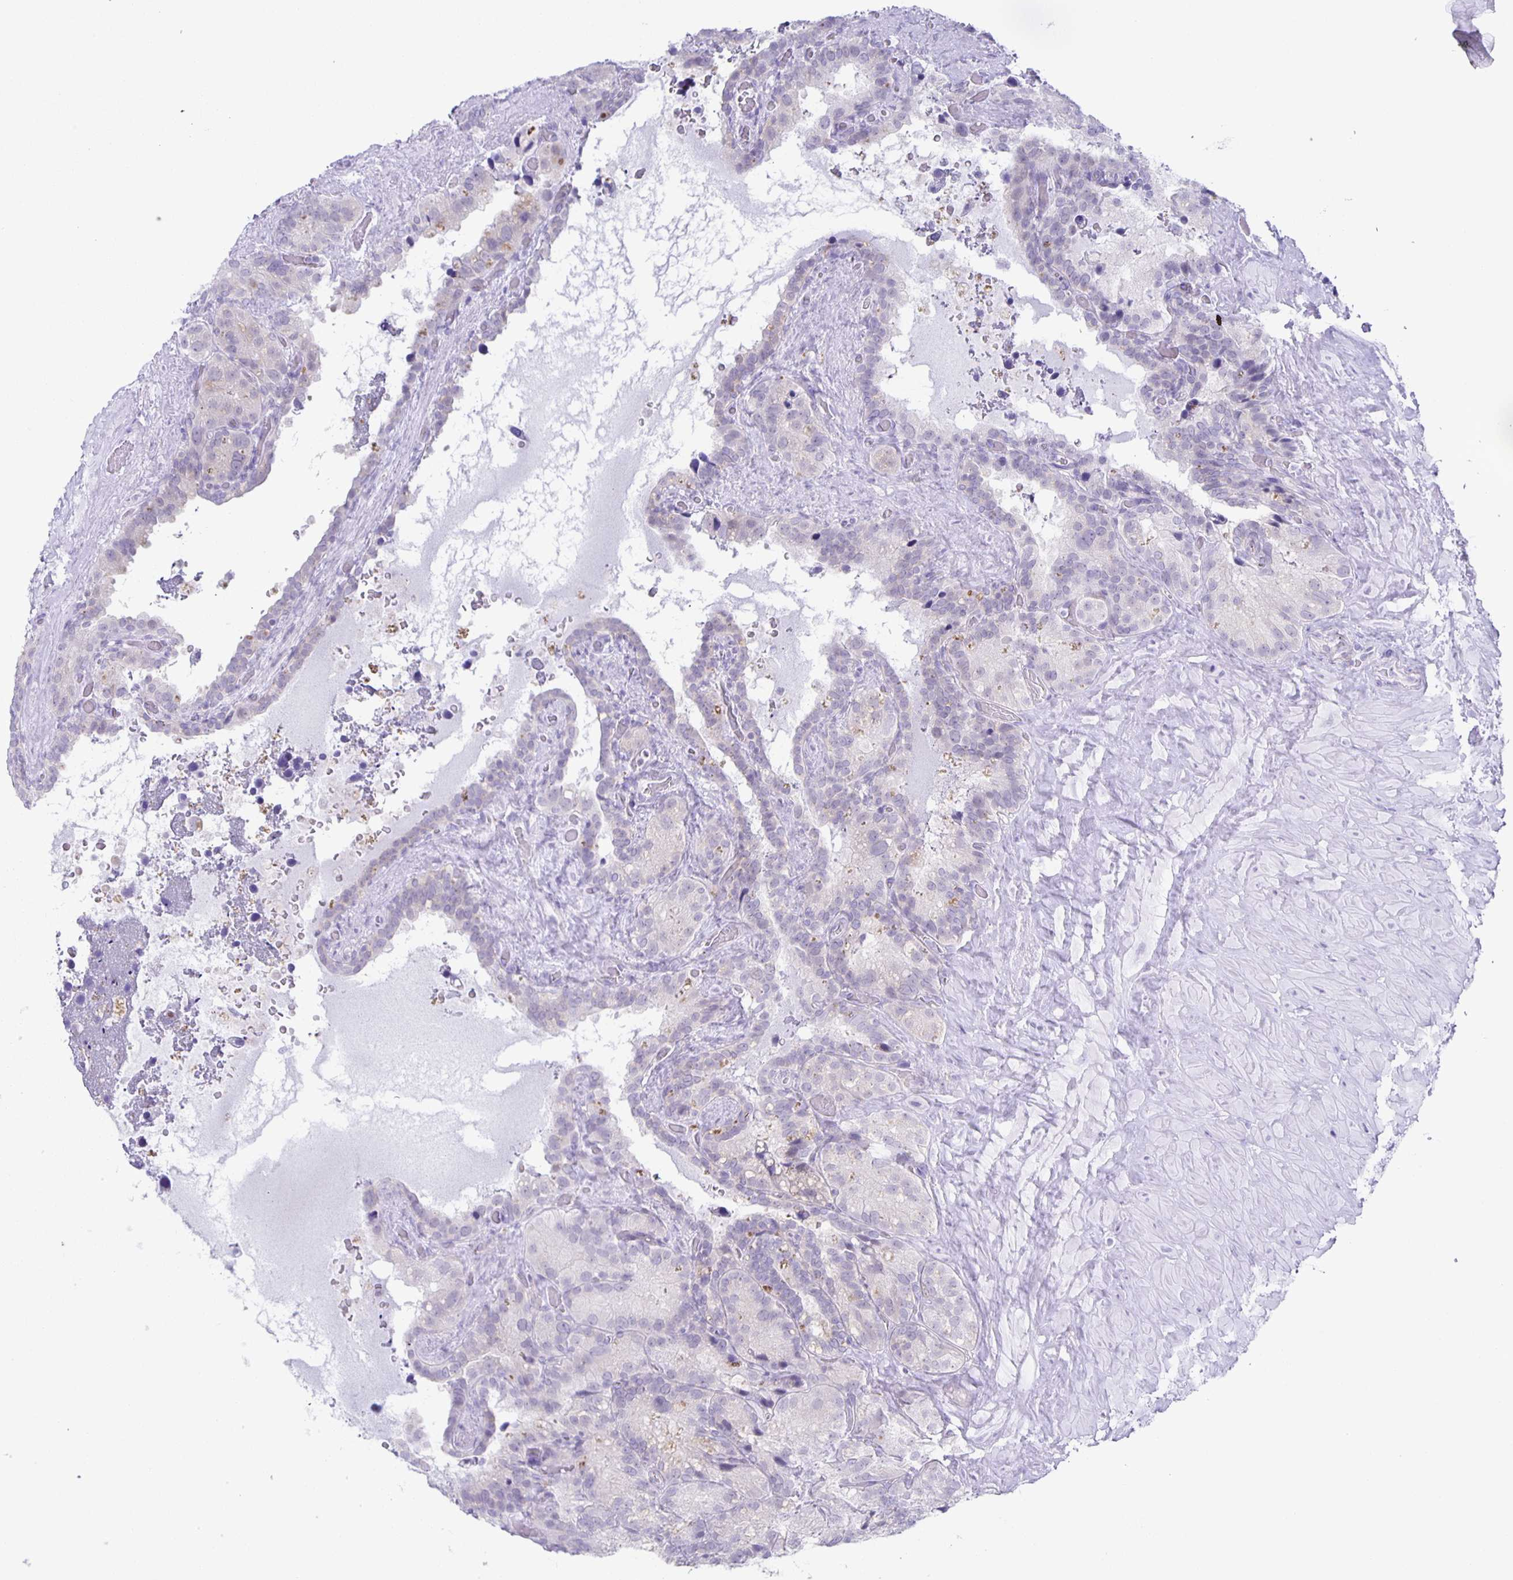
{"staining": {"intensity": "weak", "quantity": "<25%", "location": "cytoplasmic/membranous"}, "tissue": "seminal vesicle", "cell_type": "Glandular cells", "image_type": "normal", "snomed": [{"axis": "morphology", "description": "Normal tissue, NOS"}, {"axis": "topography", "description": "Seminal veicle"}], "caption": "IHC photomicrograph of unremarkable seminal vesicle: seminal vesicle stained with DAB (3,3'-diaminobenzidine) exhibits no significant protein staining in glandular cells. The staining was performed using DAB (3,3'-diaminobenzidine) to visualize the protein expression in brown, while the nuclei were stained in blue with hematoxylin (Magnification: 20x).", "gene": "LIPA", "patient": {"sex": "male", "age": 60}}